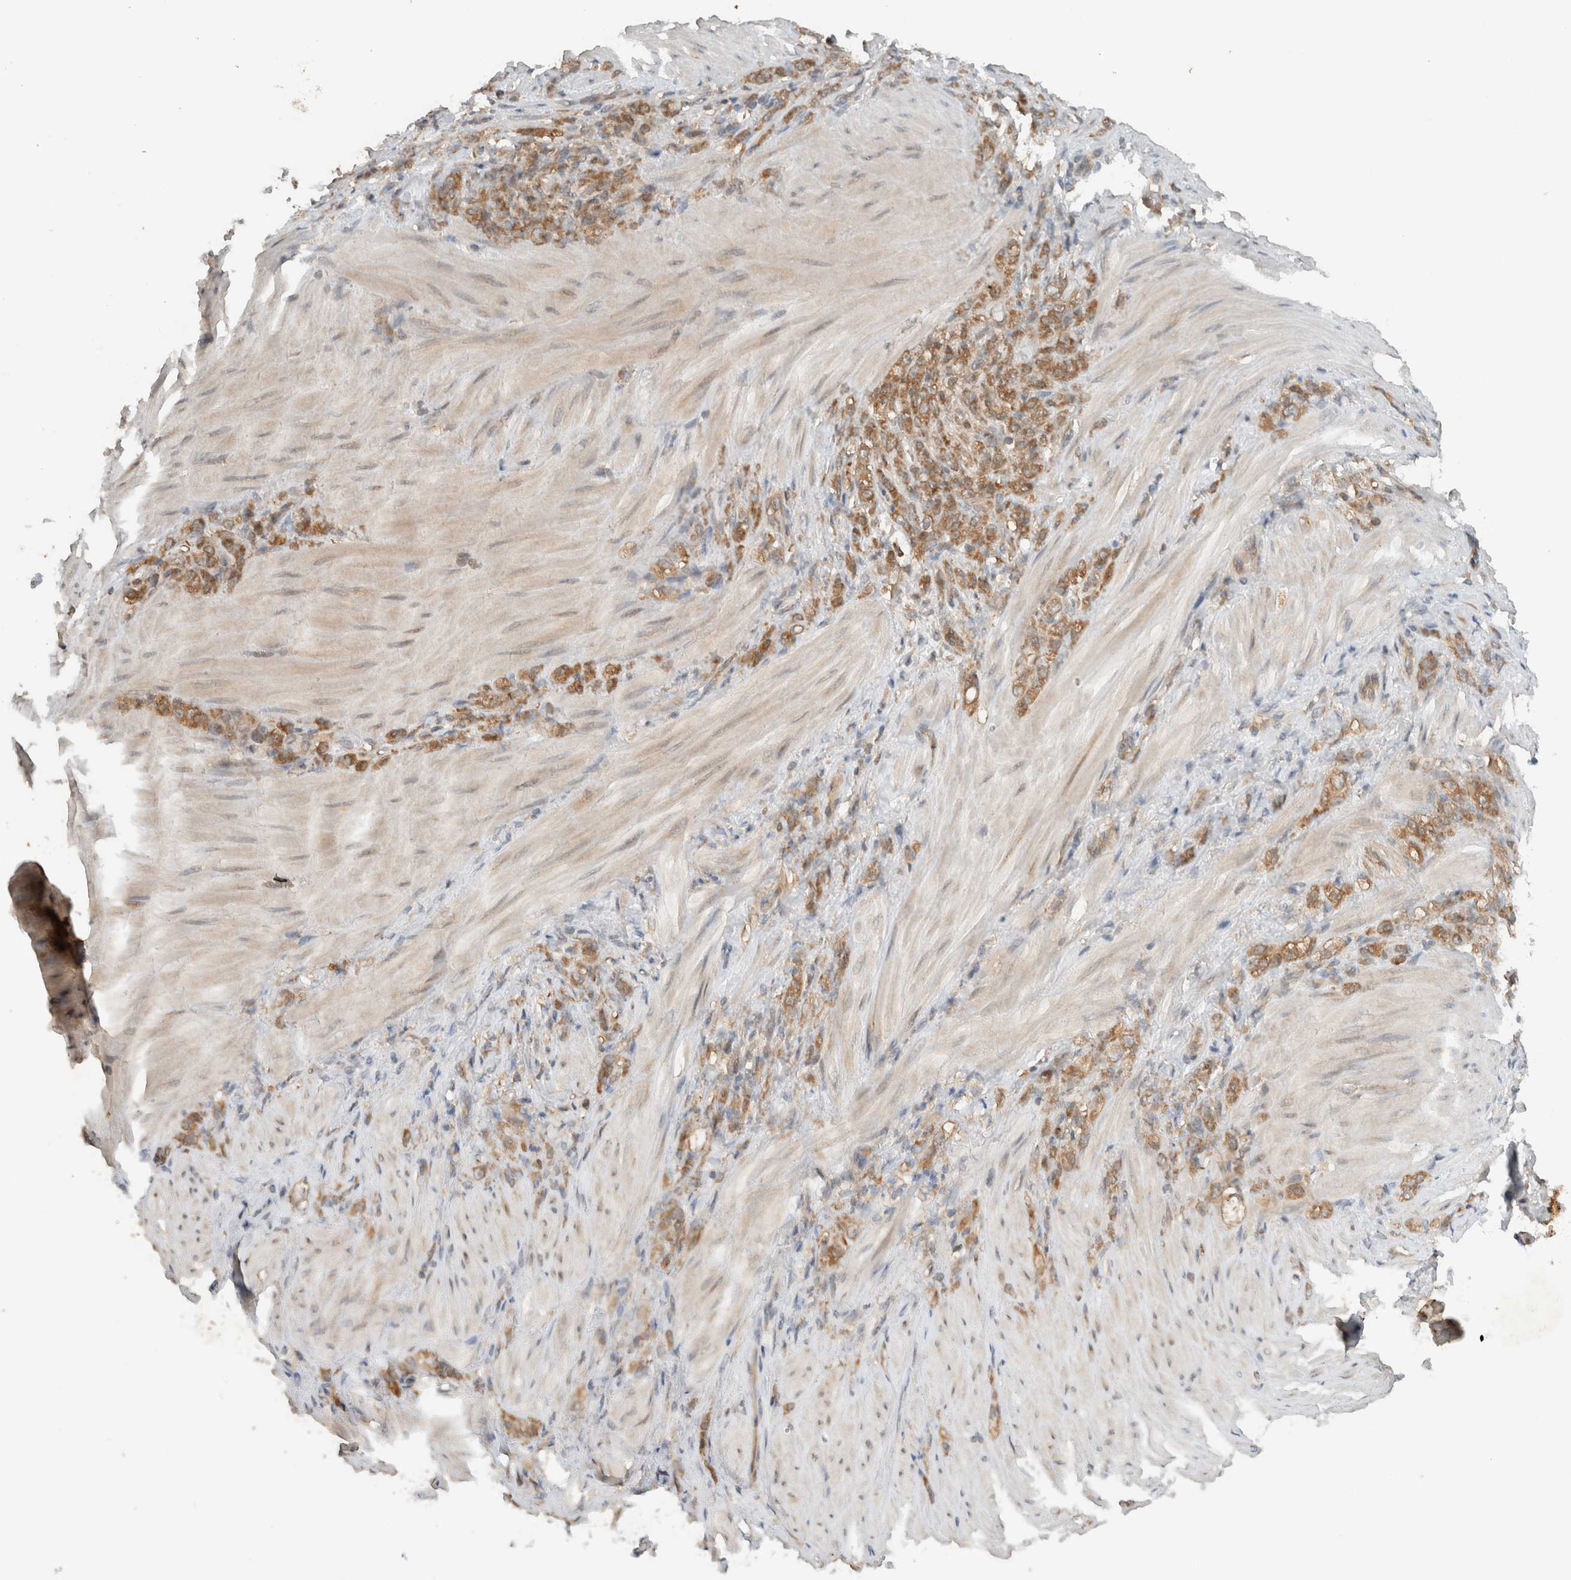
{"staining": {"intensity": "moderate", "quantity": ">75%", "location": "cytoplasmic/membranous"}, "tissue": "stomach cancer", "cell_type": "Tumor cells", "image_type": "cancer", "snomed": [{"axis": "morphology", "description": "Normal tissue, NOS"}, {"axis": "morphology", "description": "Adenocarcinoma, NOS"}, {"axis": "topography", "description": "Stomach"}], "caption": "A brown stain labels moderate cytoplasmic/membranous staining of a protein in human stomach cancer (adenocarcinoma) tumor cells. (DAB = brown stain, brightfield microscopy at high magnification).", "gene": "ARFGEF2", "patient": {"sex": "male", "age": 82}}